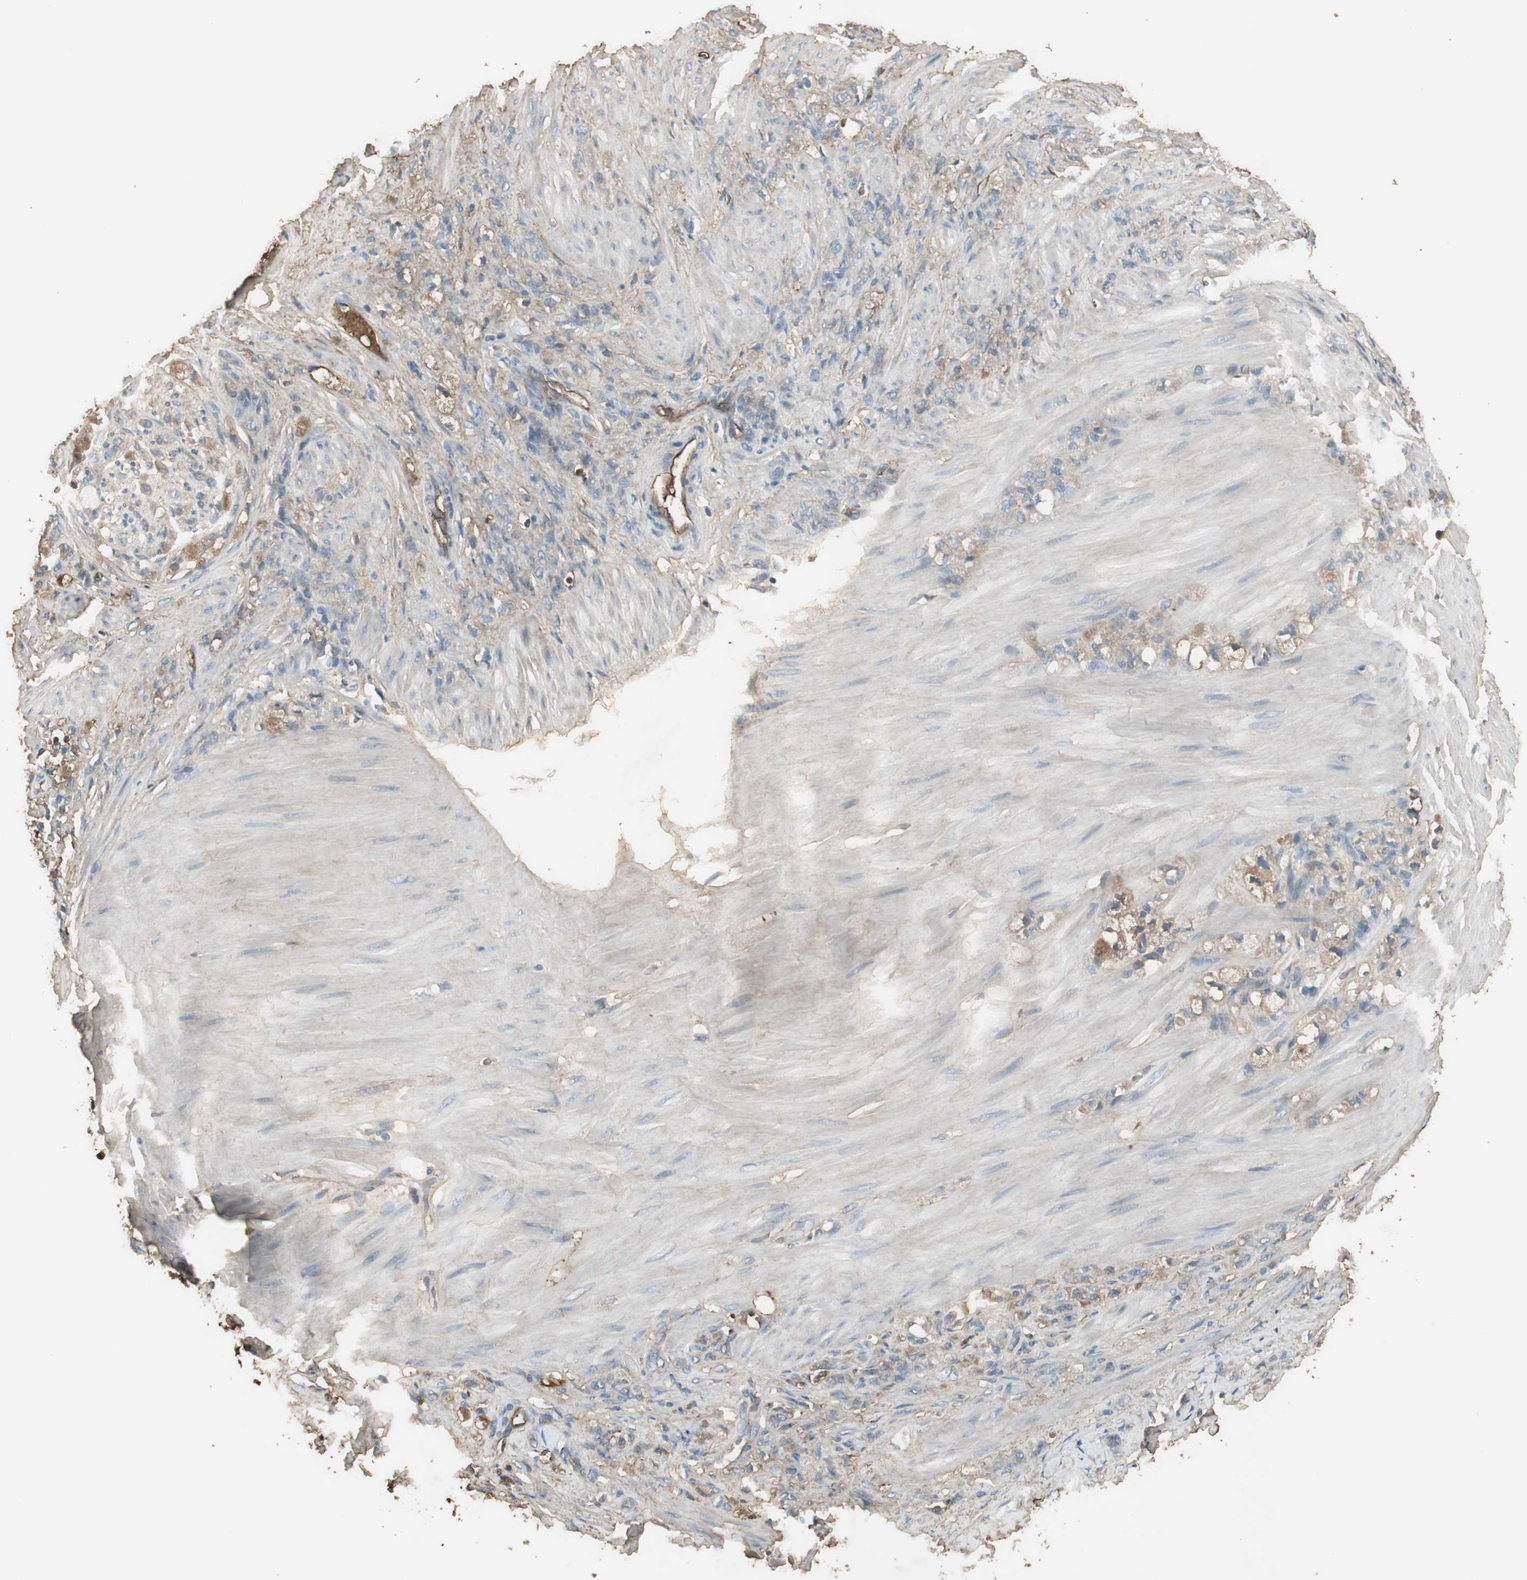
{"staining": {"intensity": "weak", "quantity": ">75%", "location": "cytoplasmic/membranous"}, "tissue": "stomach cancer", "cell_type": "Tumor cells", "image_type": "cancer", "snomed": [{"axis": "morphology", "description": "Adenocarcinoma, NOS"}, {"axis": "topography", "description": "Stomach"}], "caption": "High-power microscopy captured an immunohistochemistry (IHC) photomicrograph of stomach cancer (adenocarcinoma), revealing weak cytoplasmic/membranous expression in approximately >75% of tumor cells. (Stains: DAB in brown, nuclei in blue, Microscopy: brightfield microscopy at high magnification).", "gene": "MMP14", "patient": {"sex": "male", "age": 82}}